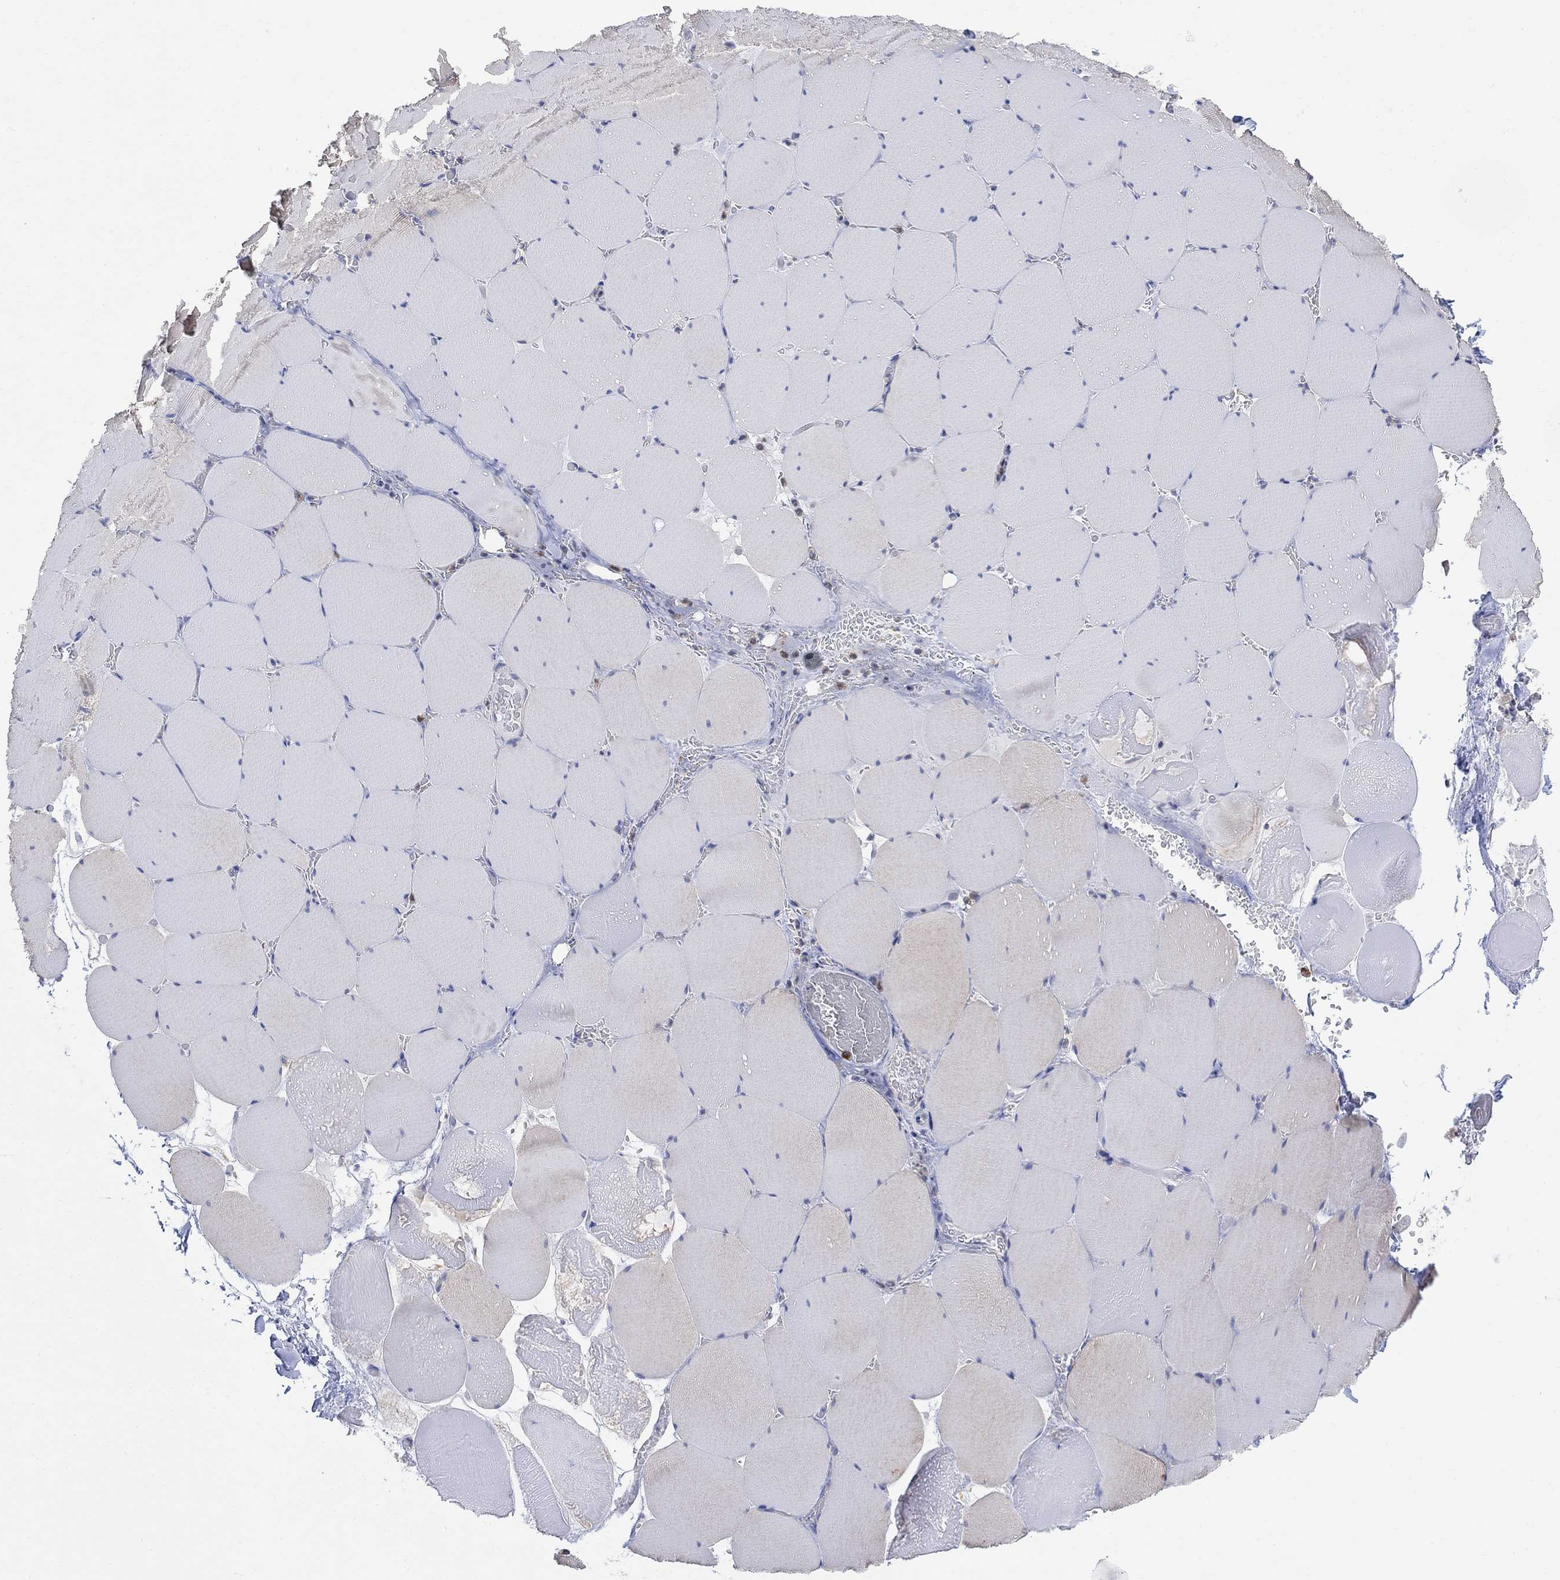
{"staining": {"intensity": "weak", "quantity": "<25%", "location": "cytoplasmic/membranous"}, "tissue": "skeletal muscle", "cell_type": "Myocytes", "image_type": "normal", "snomed": [{"axis": "morphology", "description": "Normal tissue, NOS"}, {"axis": "morphology", "description": "Malignant melanoma, Metastatic site"}, {"axis": "topography", "description": "Skeletal muscle"}], "caption": "IHC image of unremarkable skeletal muscle: human skeletal muscle stained with DAB reveals no significant protein positivity in myocytes.", "gene": "GBP5", "patient": {"sex": "male", "age": 50}}